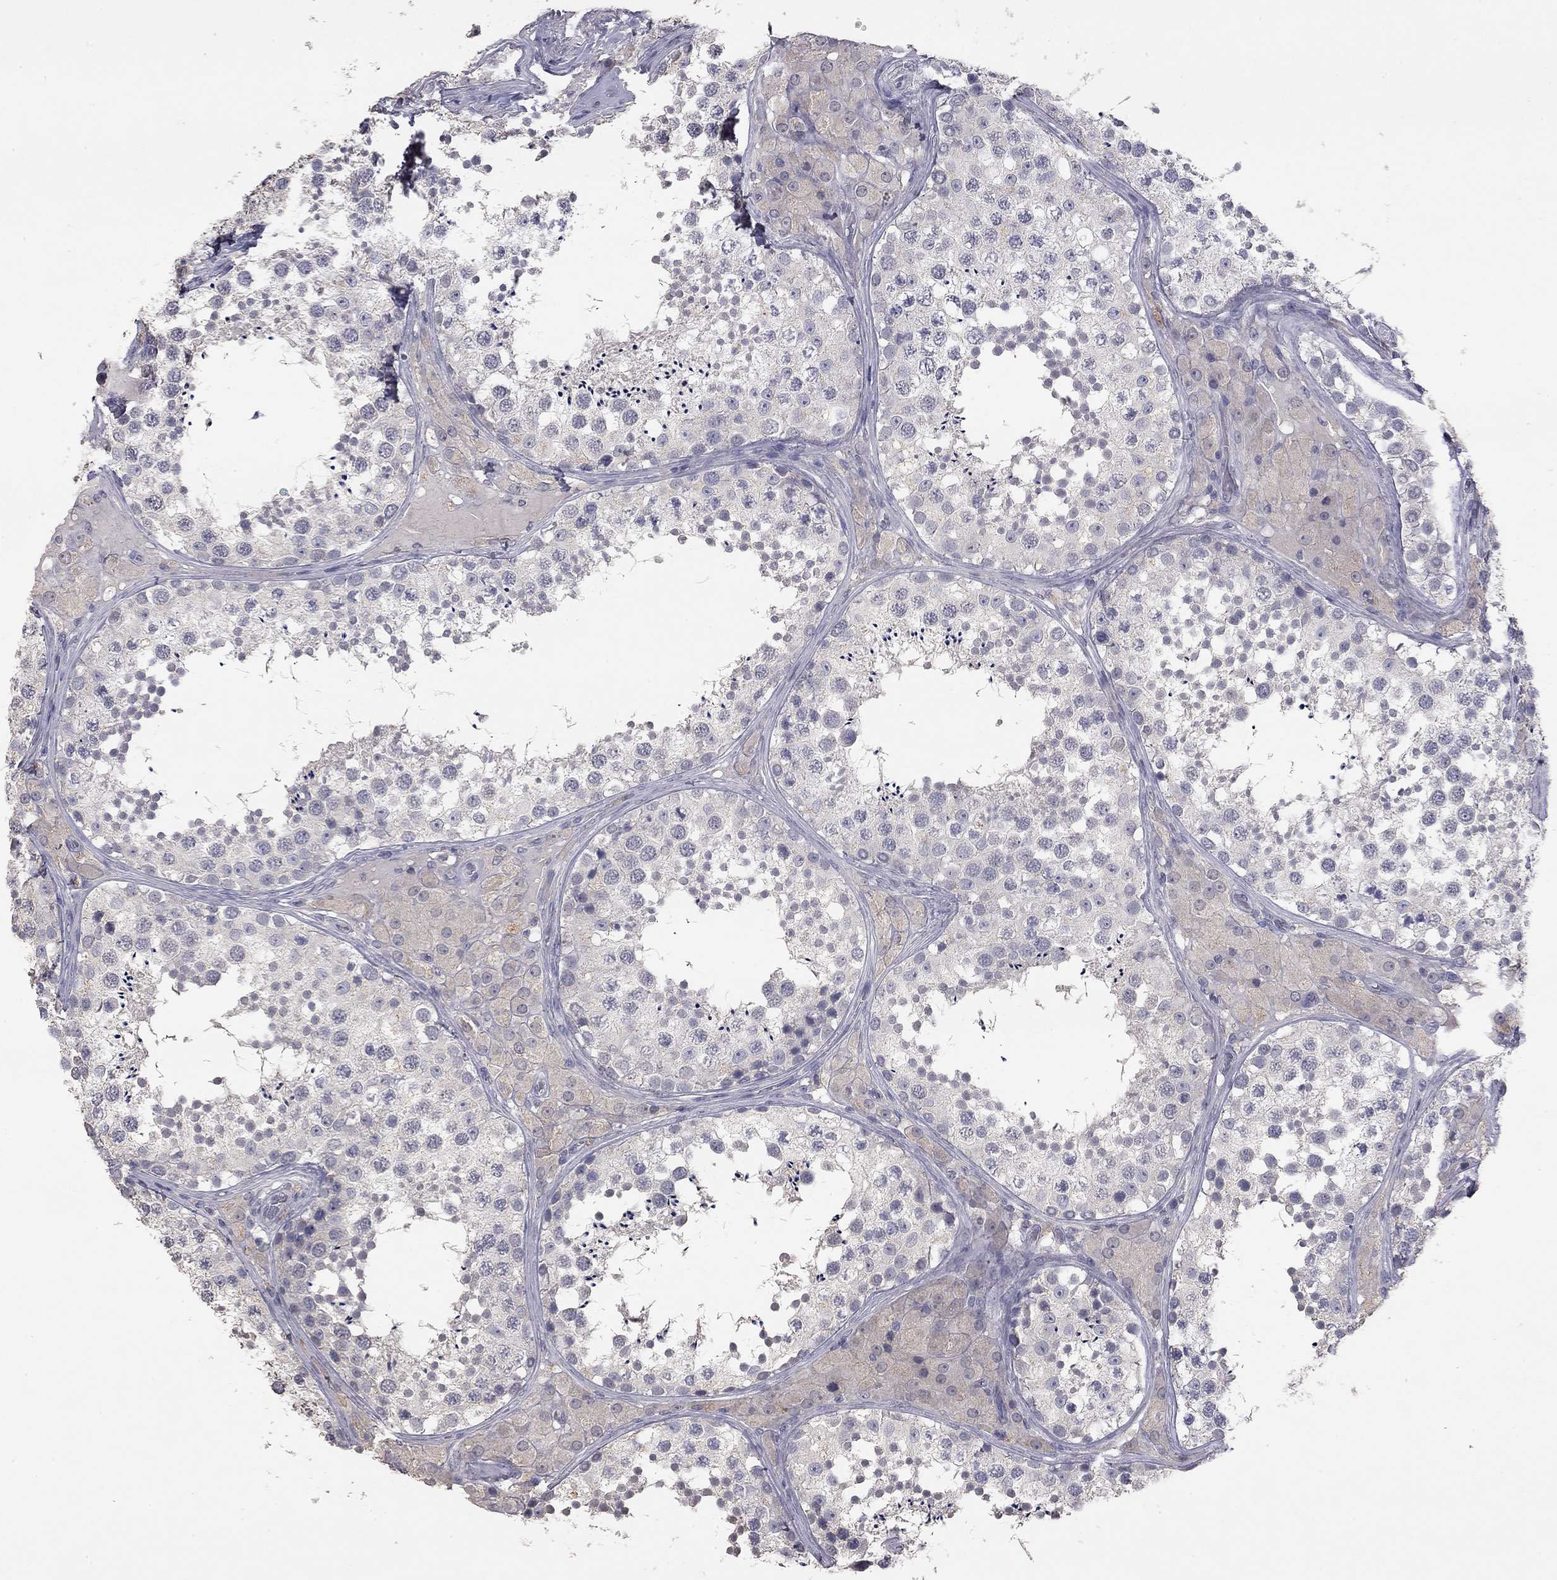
{"staining": {"intensity": "negative", "quantity": "none", "location": "none"}, "tissue": "testis", "cell_type": "Cells in seminiferous ducts", "image_type": "normal", "snomed": [{"axis": "morphology", "description": "Normal tissue, NOS"}, {"axis": "topography", "description": "Testis"}], "caption": "IHC histopathology image of benign testis stained for a protein (brown), which displays no staining in cells in seminiferous ducts.", "gene": "SYT12", "patient": {"sex": "male", "age": 34}}